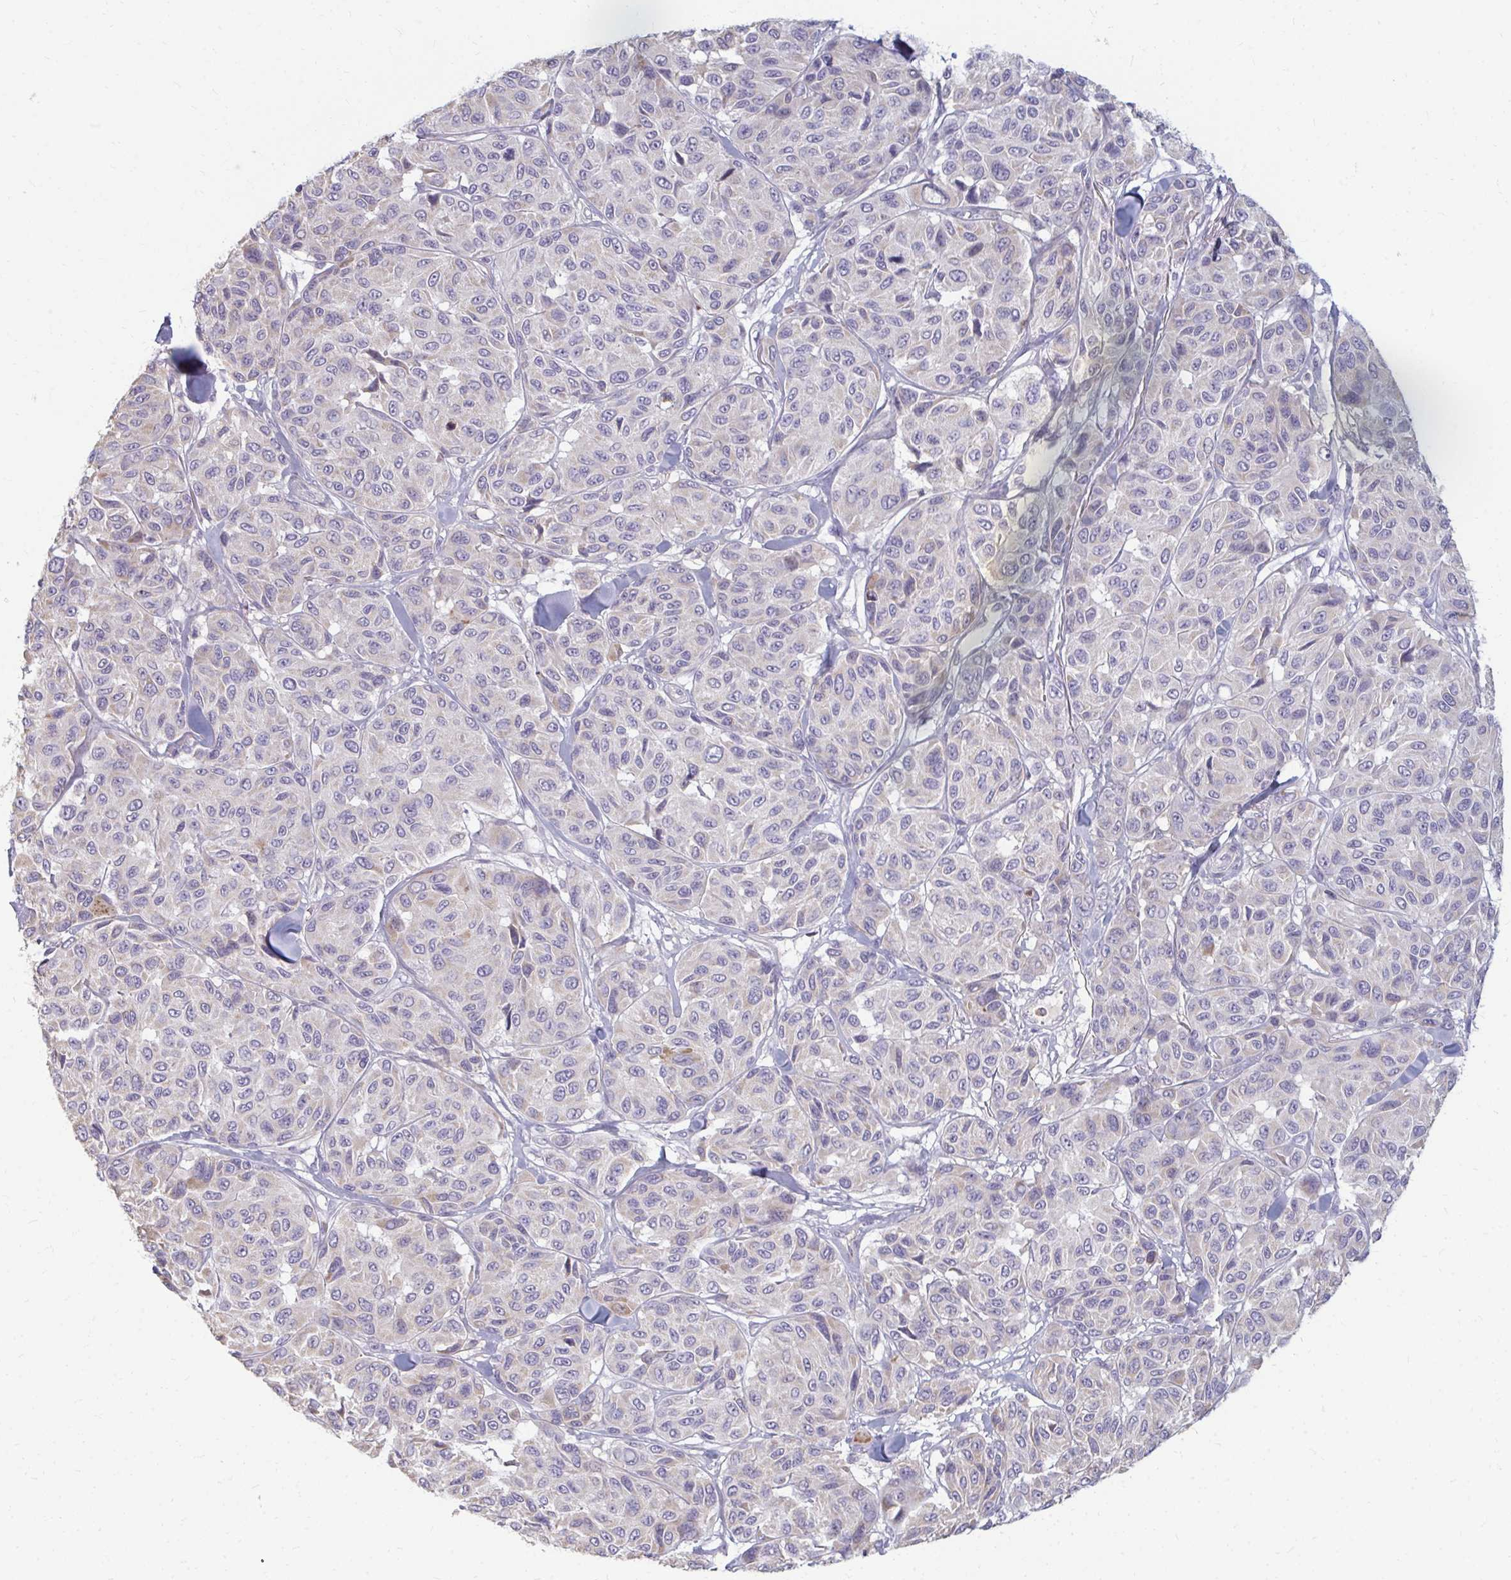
{"staining": {"intensity": "negative", "quantity": "none", "location": "none"}, "tissue": "melanoma", "cell_type": "Tumor cells", "image_type": "cancer", "snomed": [{"axis": "morphology", "description": "Malignant melanoma, NOS"}, {"axis": "topography", "description": "Skin"}], "caption": "An immunohistochemistry photomicrograph of melanoma is shown. There is no staining in tumor cells of melanoma. The staining was performed using DAB to visualize the protein expression in brown, while the nuclei were stained in blue with hematoxylin (Magnification: 20x).", "gene": "RAB33A", "patient": {"sex": "female", "age": 66}}